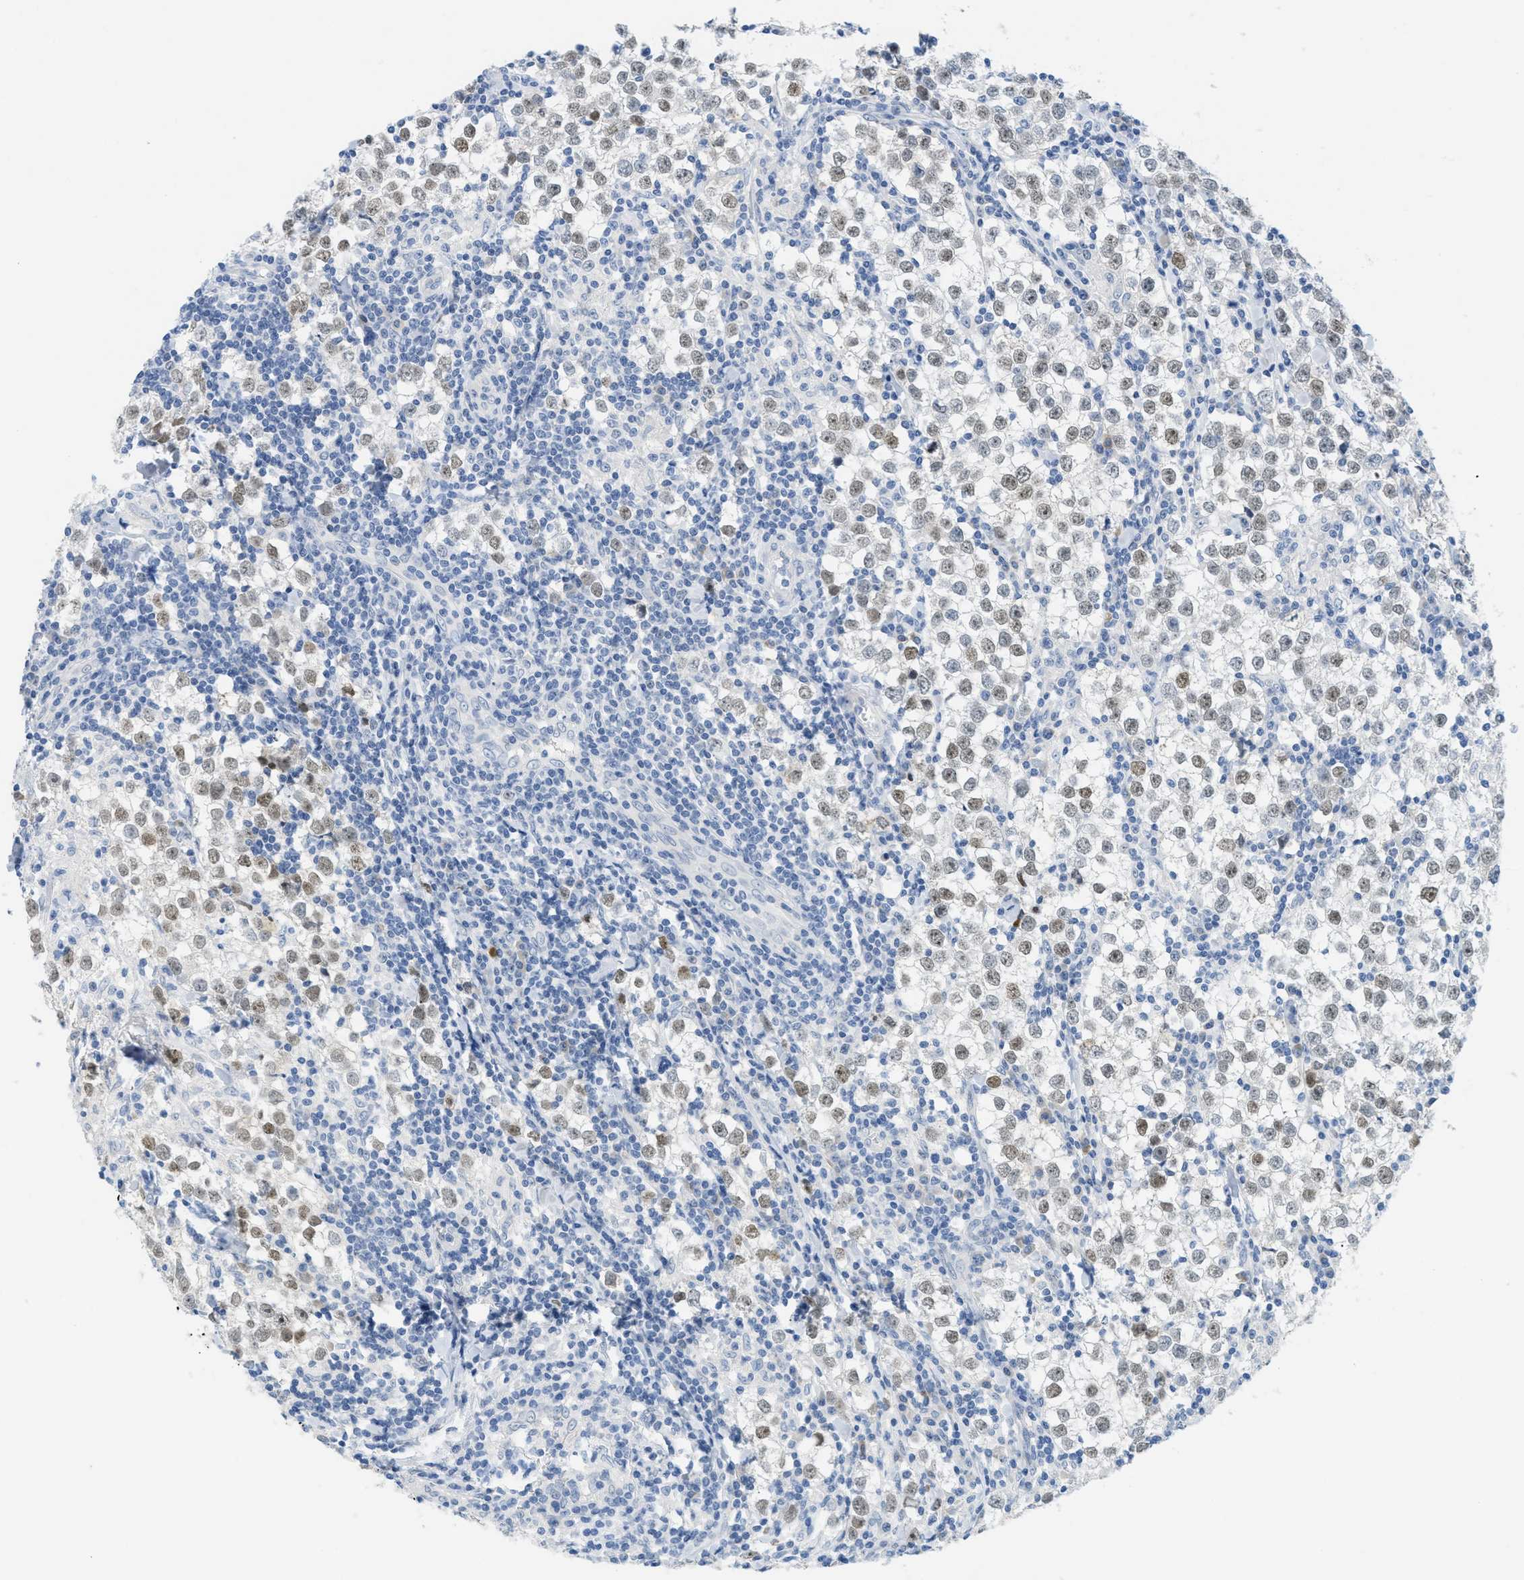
{"staining": {"intensity": "moderate", "quantity": ">75%", "location": "nuclear"}, "tissue": "testis cancer", "cell_type": "Tumor cells", "image_type": "cancer", "snomed": [{"axis": "morphology", "description": "Seminoma, NOS"}, {"axis": "morphology", "description": "Carcinoma, Embryonal, NOS"}, {"axis": "topography", "description": "Testis"}], "caption": "A brown stain labels moderate nuclear expression of a protein in testis cancer (embryonal carcinoma) tumor cells.", "gene": "HSF2", "patient": {"sex": "male", "age": 36}}